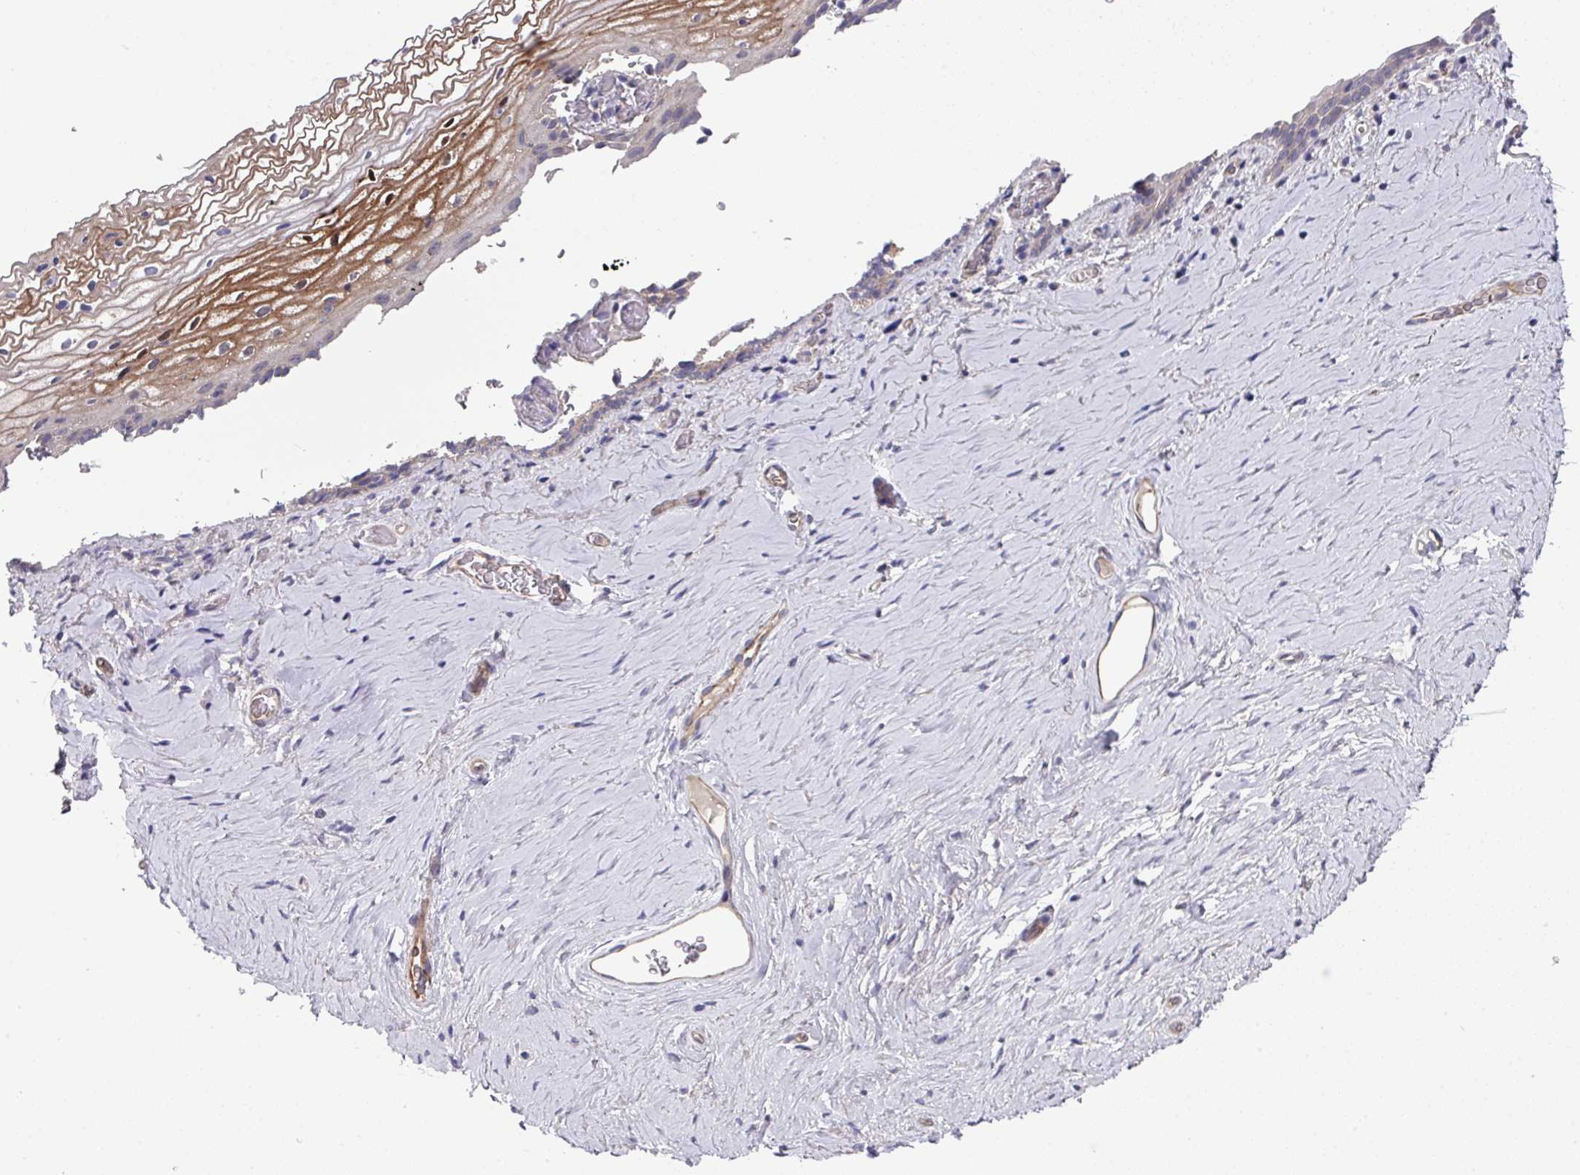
{"staining": {"intensity": "moderate", "quantity": "25%-75%", "location": "cytoplasmic/membranous"}, "tissue": "vagina", "cell_type": "Squamous epithelial cells", "image_type": "normal", "snomed": [{"axis": "morphology", "description": "Normal tissue, NOS"}, {"axis": "morphology", "description": "Adenocarcinoma, NOS"}, {"axis": "topography", "description": "Rectum"}, {"axis": "topography", "description": "Vagina"}, {"axis": "topography", "description": "Peripheral nerve tissue"}], "caption": "Immunohistochemistry (IHC) image of unremarkable vagina stained for a protein (brown), which reveals medium levels of moderate cytoplasmic/membranous expression in about 25%-75% of squamous epithelial cells.", "gene": "PRR5", "patient": {"sex": "female", "age": 71}}